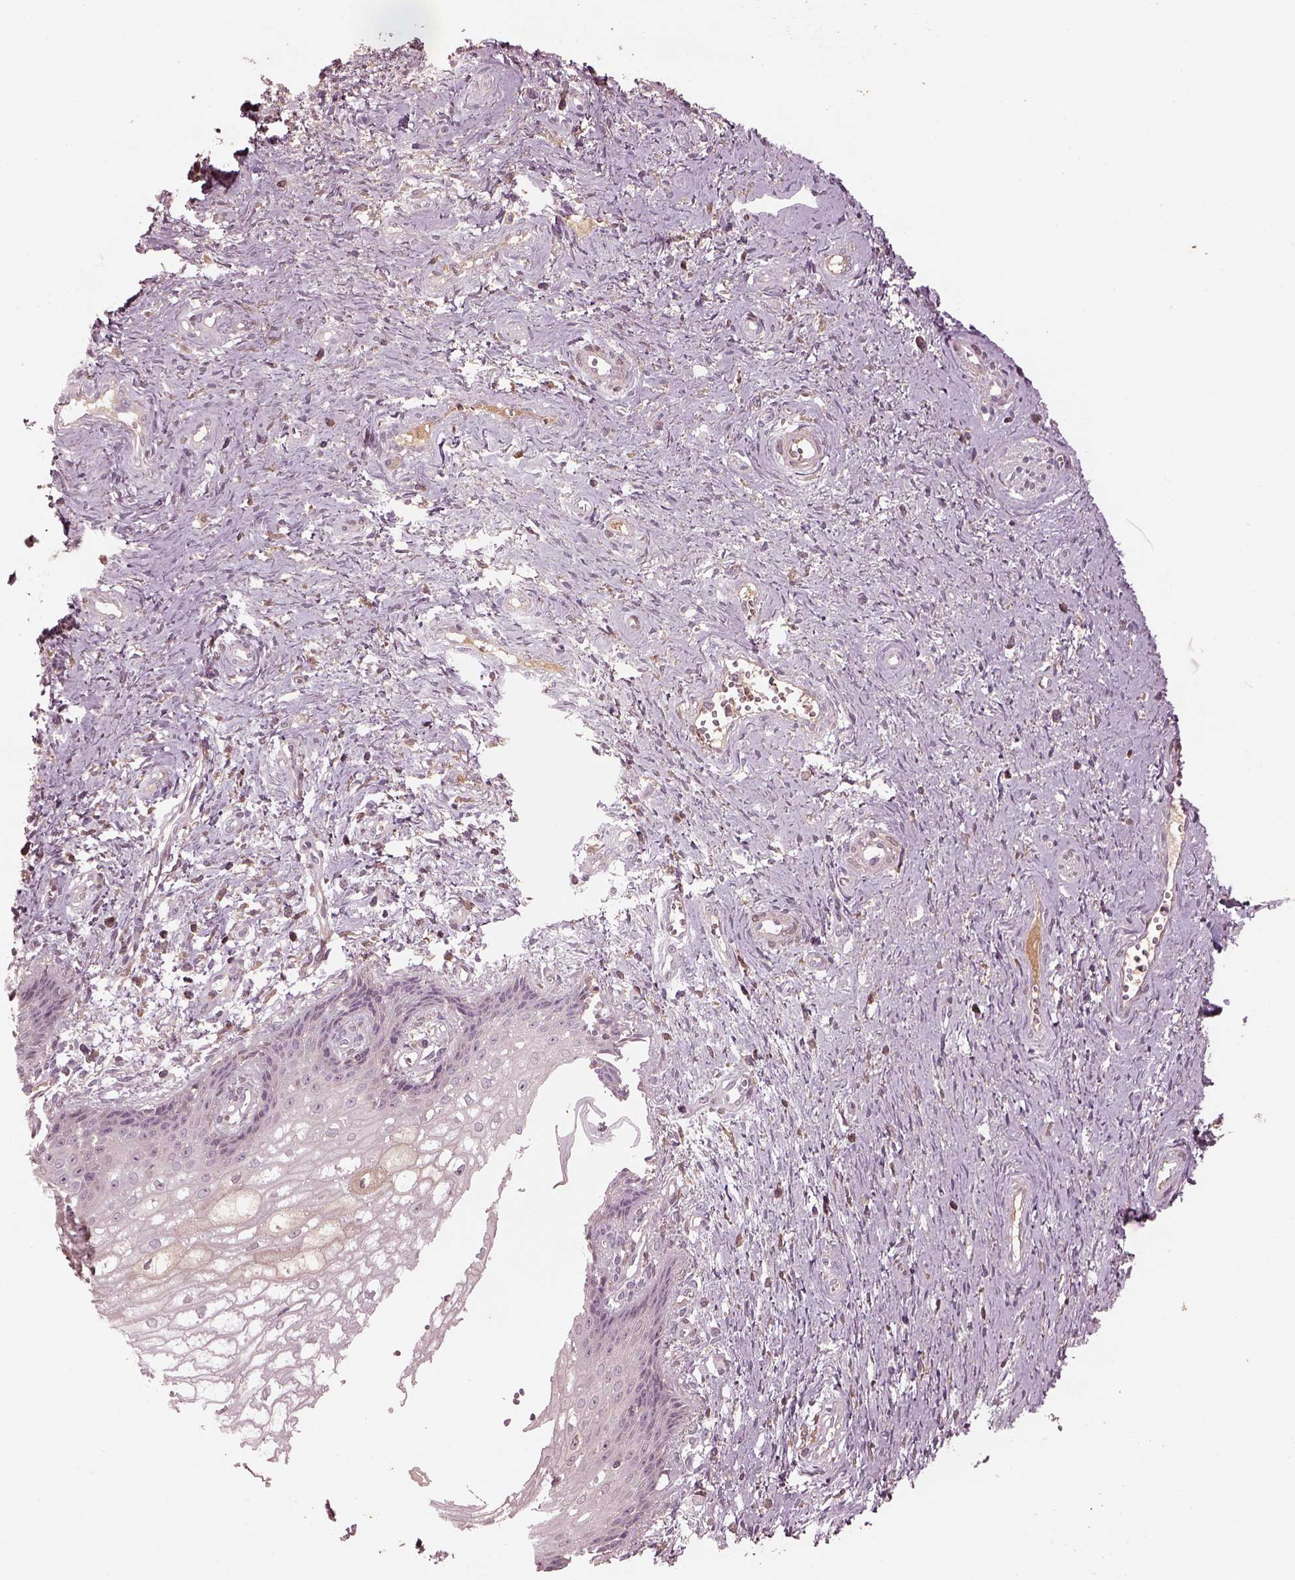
{"staining": {"intensity": "negative", "quantity": "none", "location": "none"}, "tissue": "cervical cancer", "cell_type": "Tumor cells", "image_type": "cancer", "snomed": [{"axis": "morphology", "description": "Squamous cell carcinoma, NOS"}, {"axis": "topography", "description": "Cervix"}], "caption": "Immunohistochemistry of human cervical cancer (squamous cell carcinoma) exhibits no staining in tumor cells. (DAB (3,3'-diaminobenzidine) IHC, high magnification).", "gene": "PTX4", "patient": {"sex": "female", "age": 30}}